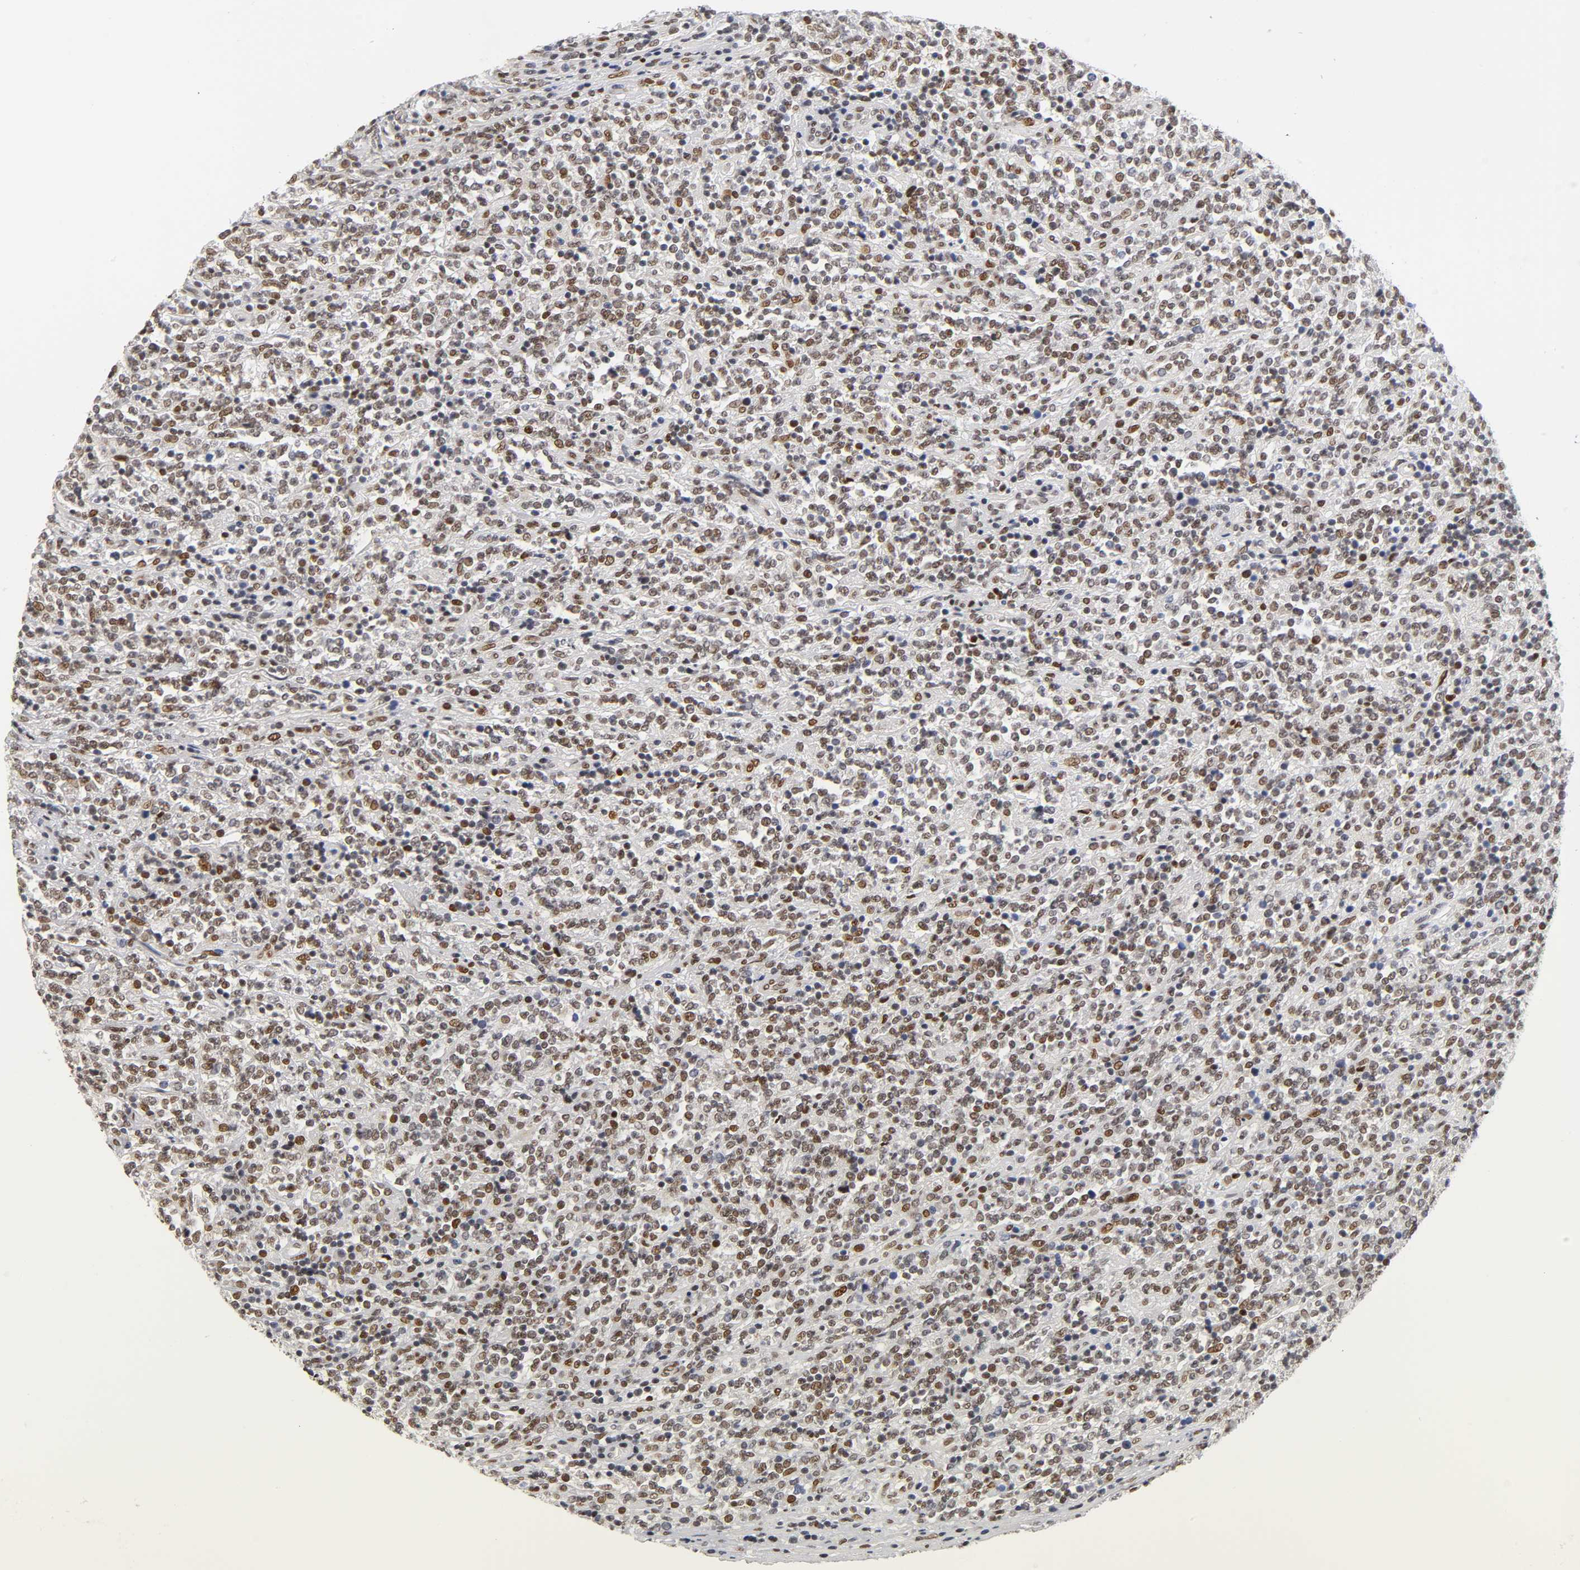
{"staining": {"intensity": "moderate", "quantity": ">75%", "location": "nuclear"}, "tissue": "lymphoma", "cell_type": "Tumor cells", "image_type": "cancer", "snomed": [{"axis": "morphology", "description": "Malignant lymphoma, non-Hodgkin's type, High grade"}, {"axis": "topography", "description": "Soft tissue"}], "caption": "Lymphoma stained with DAB immunohistochemistry (IHC) shows medium levels of moderate nuclear staining in approximately >75% of tumor cells.", "gene": "NR3C1", "patient": {"sex": "male", "age": 18}}